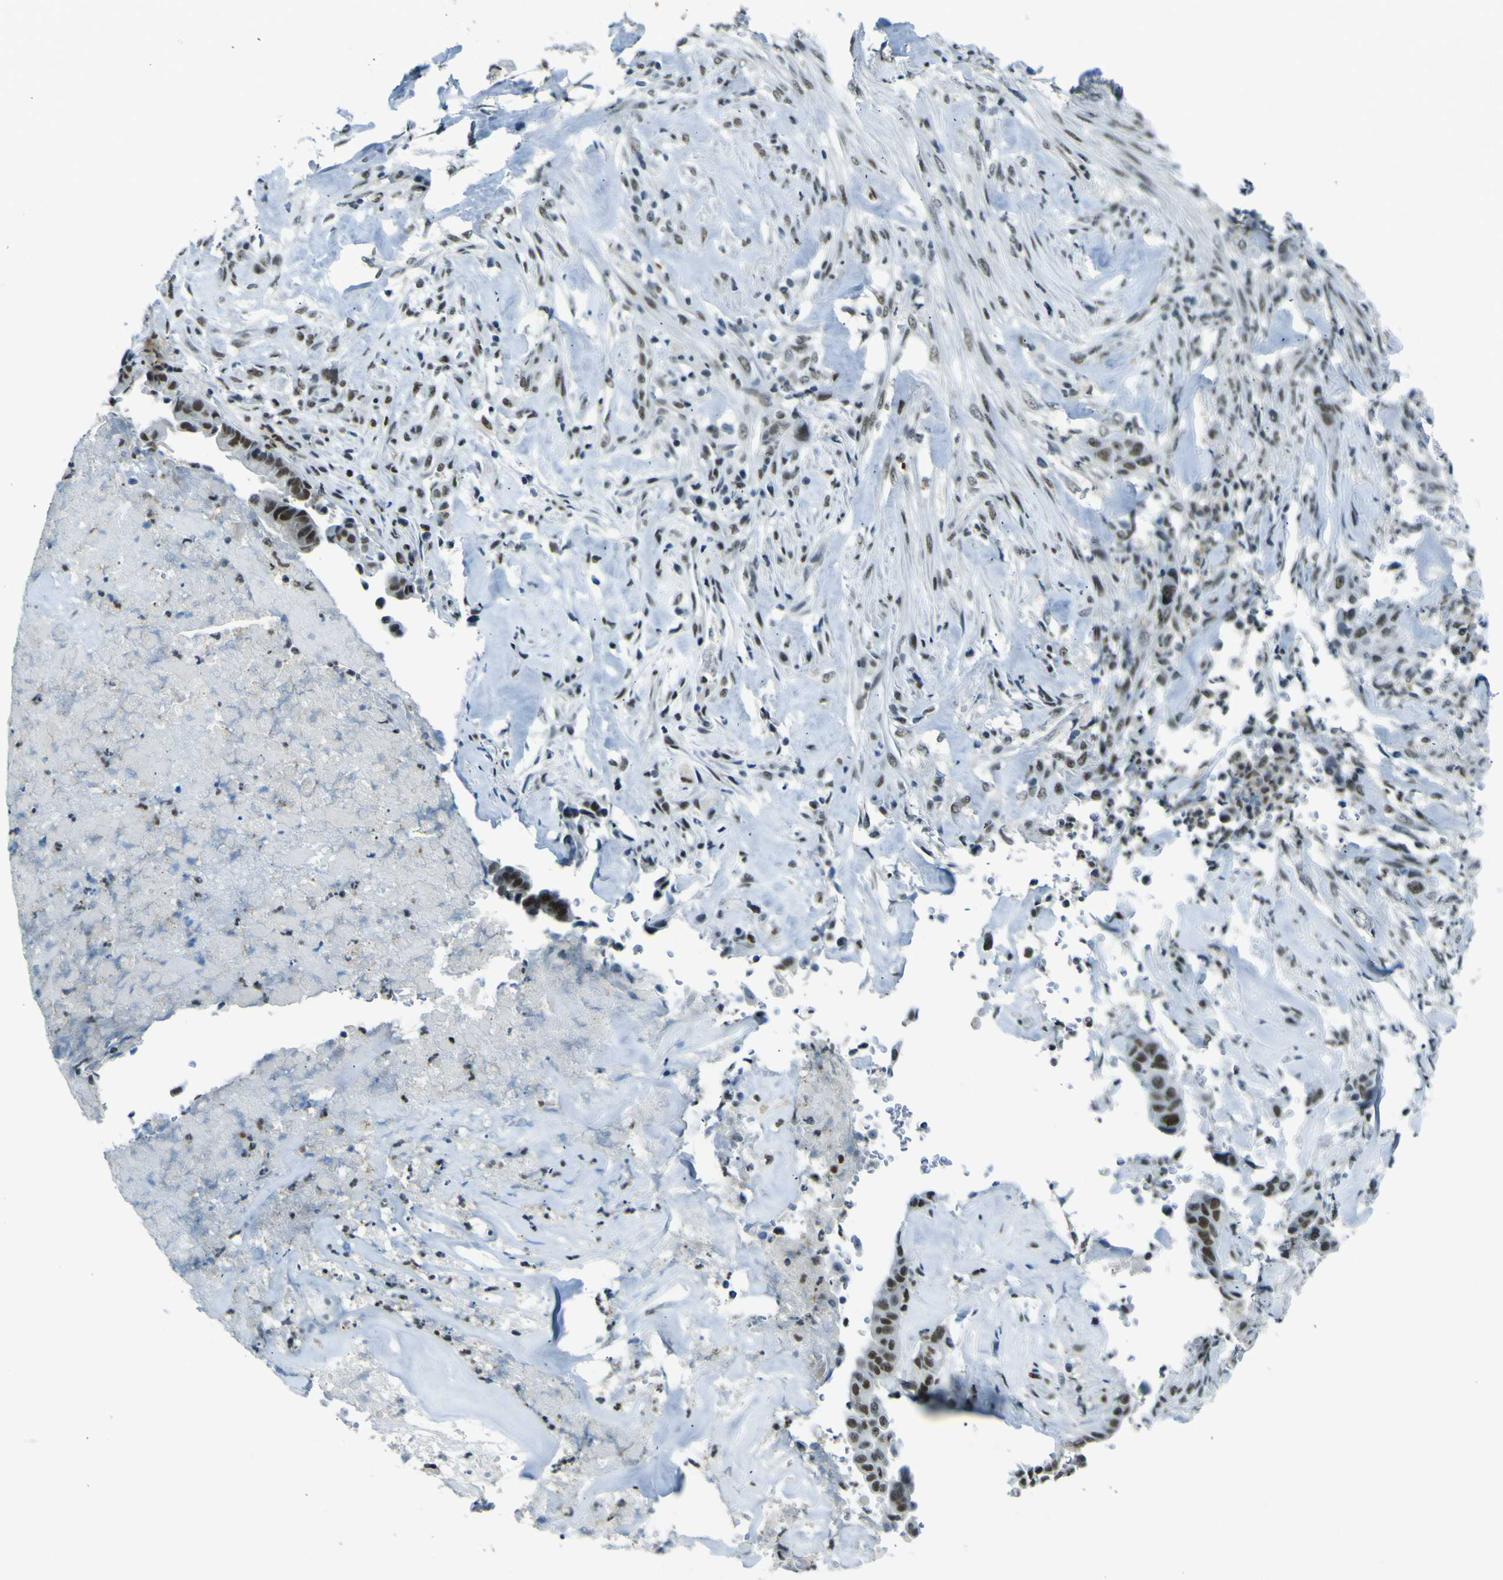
{"staining": {"intensity": "weak", "quantity": ">75%", "location": "nuclear"}, "tissue": "liver cancer", "cell_type": "Tumor cells", "image_type": "cancer", "snomed": [{"axis": "morphology", "description": "Cholangiocarcinoma"}, {"axis": "topography", "description": "Liver"}], "caption": "An image of human liver cancer (cholangiocarcinoma) stained for a protein demonstrates weak nuclear brown staining in tumor cells.", "gene": "CEBPG", "patient": {"sex": "female", "age": 67}}